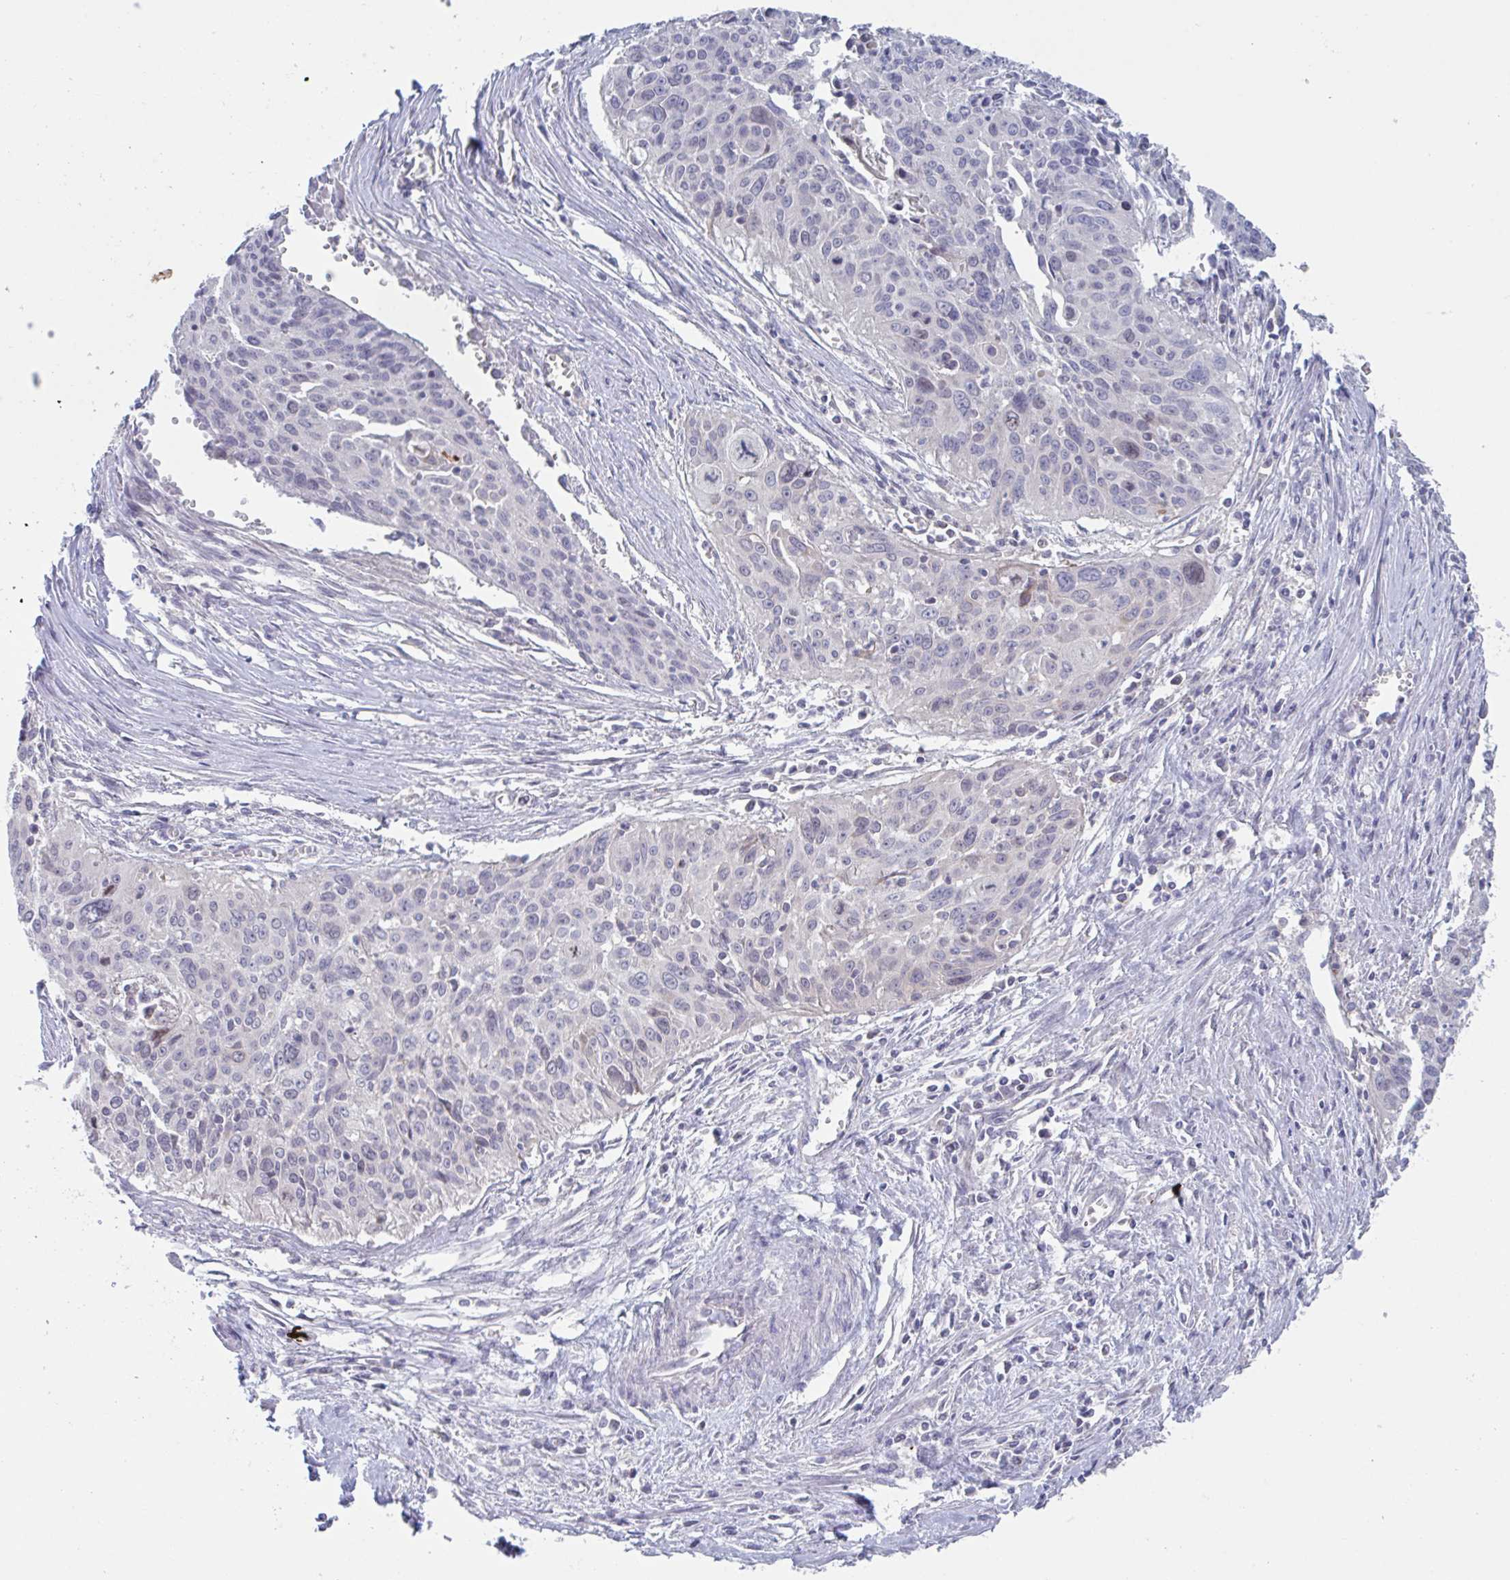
{"staining": {"intensity": "negative", "quantity": "none", "location": "none"}, "tissue": "cervical cancer", "cell_type": "Tumor cells", "image_type": "cancer", "snomed": [{"axis": "morphology", "description": "Squamous cell carcinoma, NOS"}, {"axis": "topography", "description": "Cervix"}], "caption": "Image shows no protein staining in tumor cells of squamous cell carcinoma (cervical) tissue. (Brightfield microscopy of DAB IHC at high magnification).", "gene": "STK26", "patient": {"sex": "female", "age": 55}}